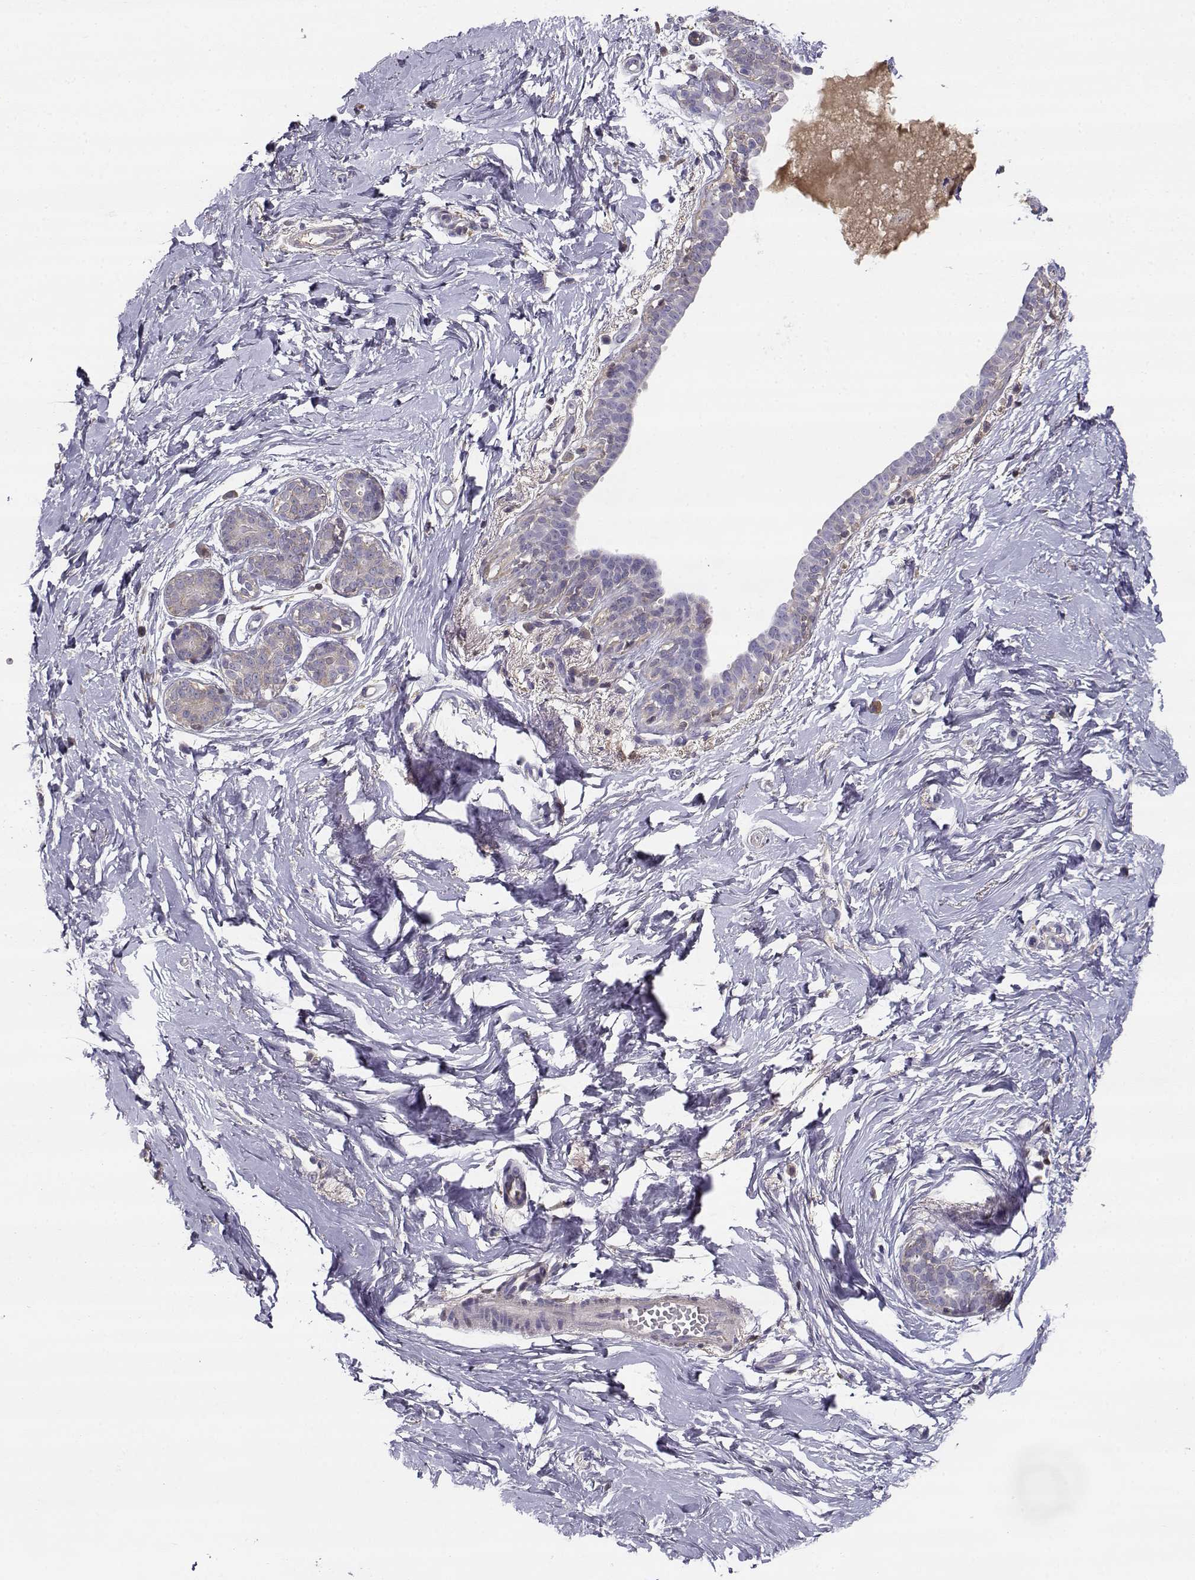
{"staining": {"intensity": "negative", "quantity": "none", "location": "none"}, "tissue": "breast", "cell_type": "Adipocytes", "image_type": "normal", "snomed": [{"axis": "morphology", "description": "Normal tissue, NOS"}, {"axis": "topography", "description": "Breast"}], "caption": "Immunohistochemistry of benign human breast reveals no expression in adipocytes. (DAB (3,3'-diaminobenzidine) immunohistochemistry with hematoxylin counter stain).", "gene": "SLCO6A1", "patient": {"sex": "female", "age": 37}}